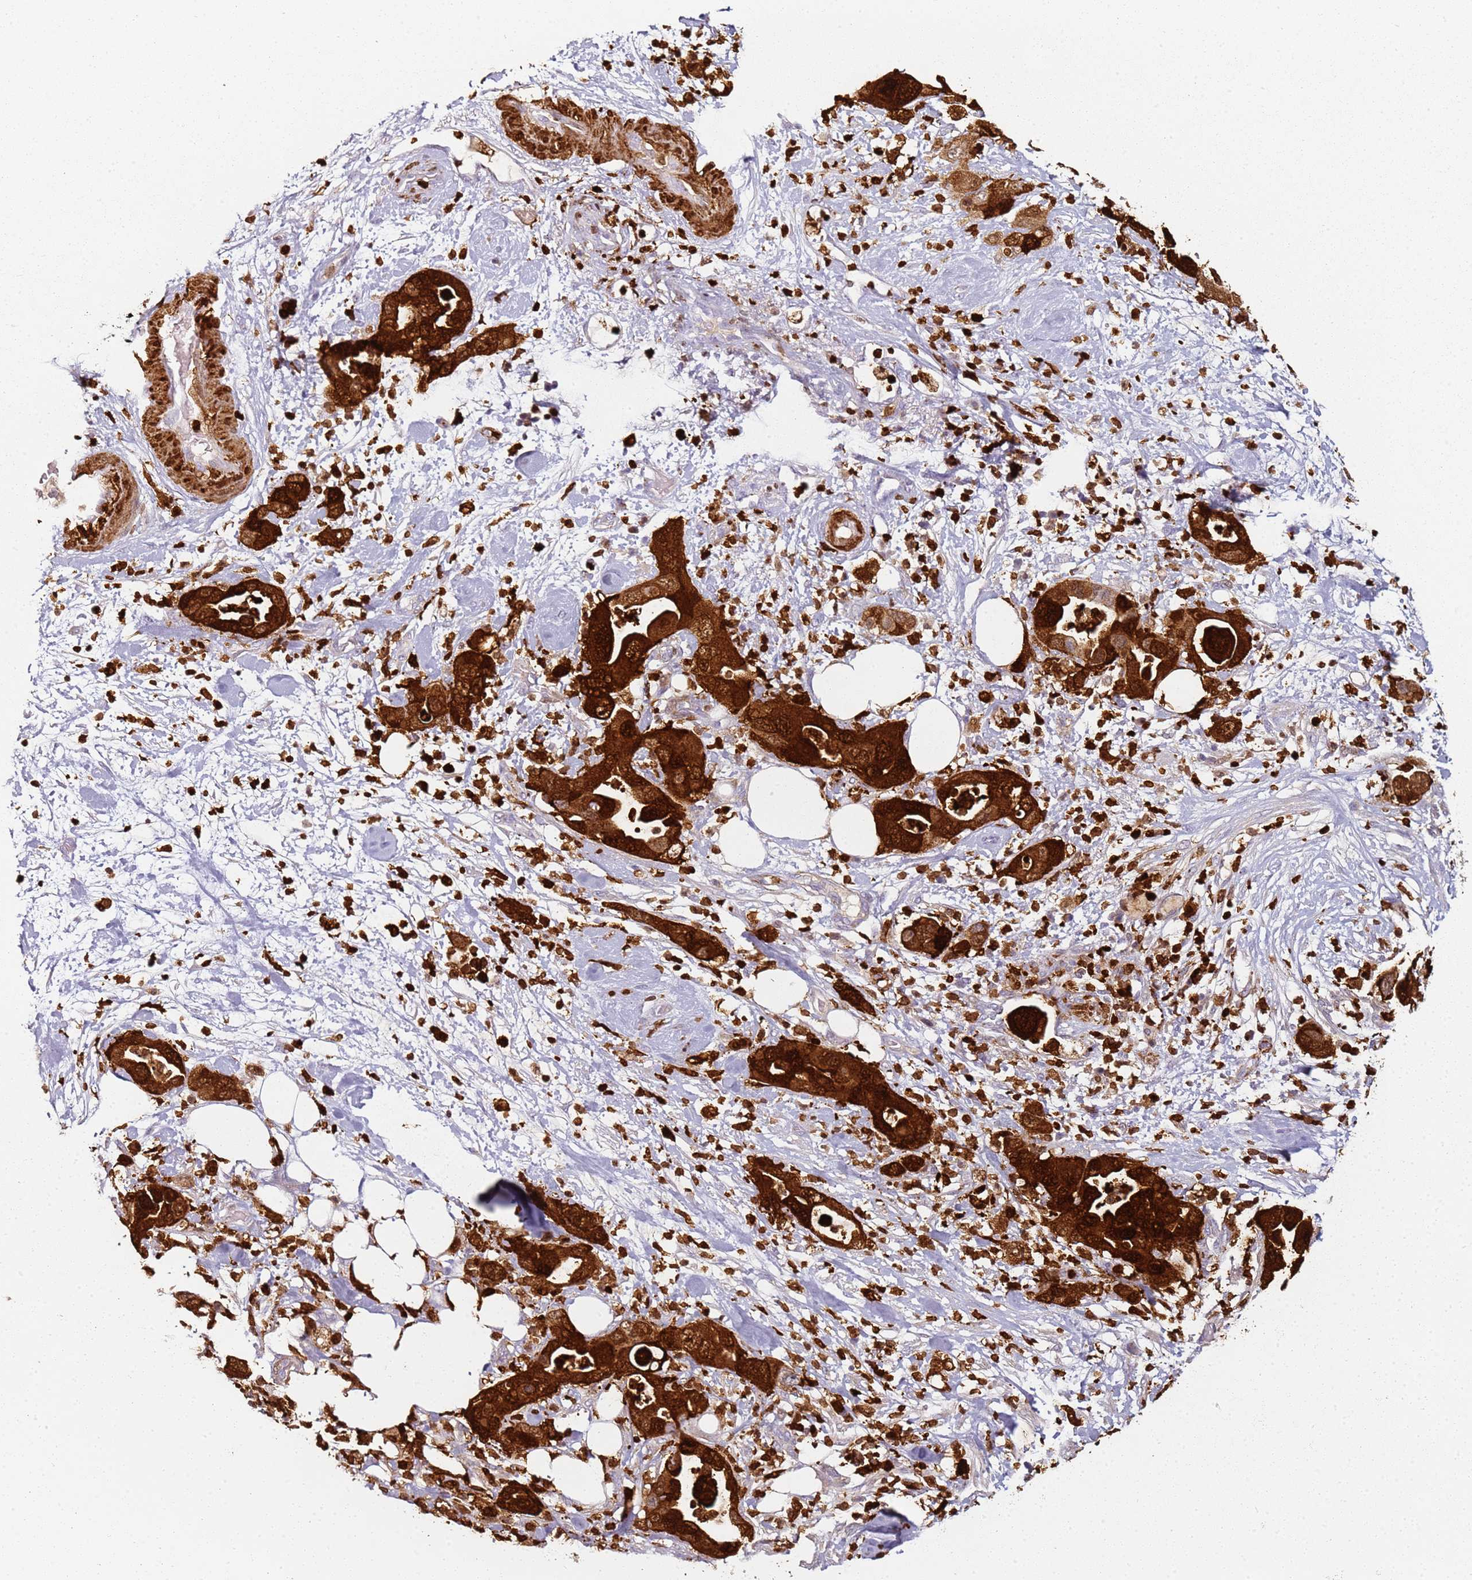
{"staining": {"intensity": "strong", "quantity": ">75%", "location": "cytoplasmic/membranous,nuclear"}, "tissue": "pancreatic cancer", "cell_type": "Tumor cells", "image_type": "cancer", "snomed": [{"axis": "morphology", "description": "Adenocarcinoma, NOS"}, {"axis": "topography", "description": "Pancreas"}], "caption": "Immunohistochemical staining of human pancreatic cancer exhibits strong cytoplasmic/membranous and nuclear protein positivity in approximately >75% of tumor cells.", "gene": "S100A4", "patient": {"sex": "female", "age": 71}}